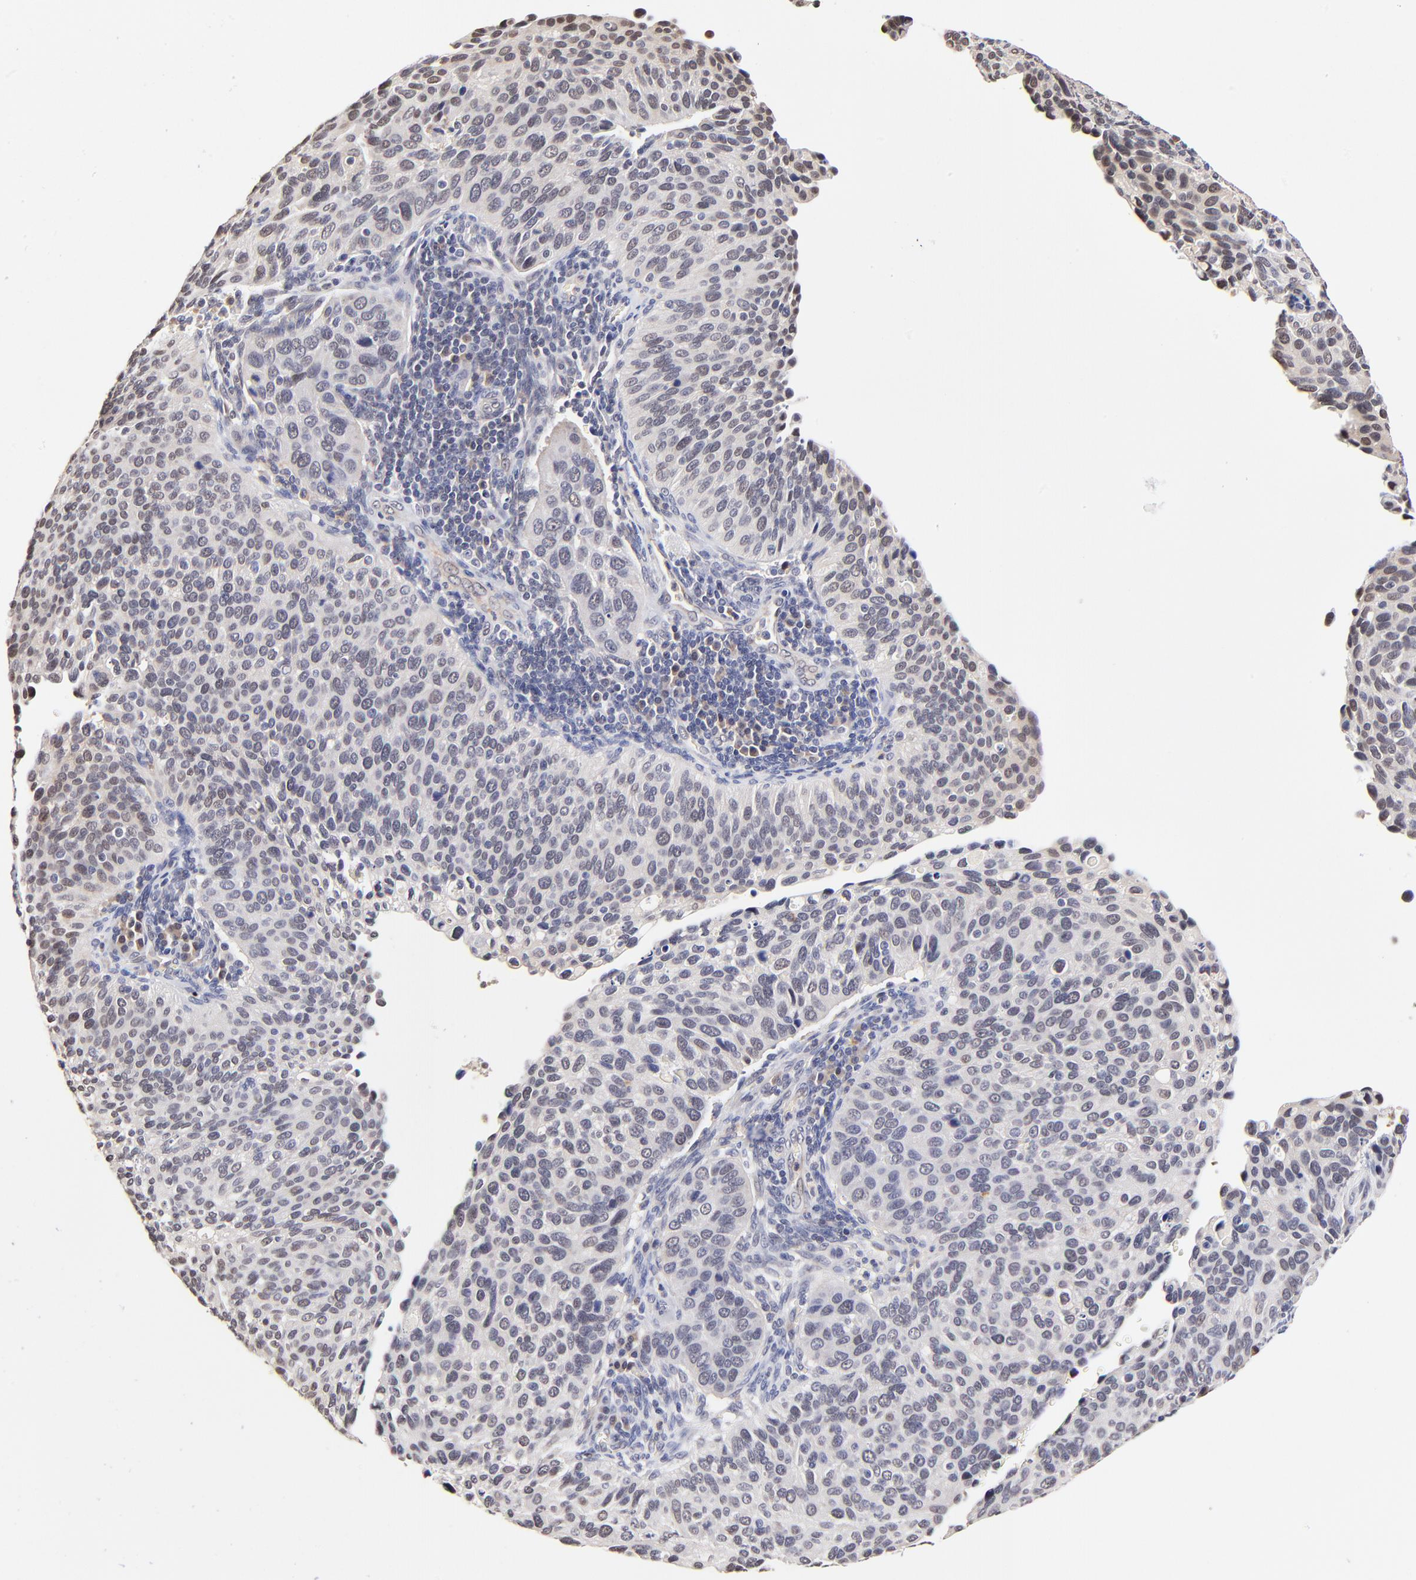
{"staining": {"intensity": "negative", "quantity": "none", "location": "none"}, "tissue": "cervical cancer", "cell_type": "Tumor cells", "image_type": "cancer", "snomed": [{"axis": "morphology", "description": "Adenocarcinoma, NOS"}, {"axis": "topography", "description": "Cervix"}], "caption": "Immunohistochemical staining of adenocarcinoma (cervical) shows no significant positivity in tumor cells.", "gene": "ZNF10", "patient": {"sex": "female", "age": 29}}